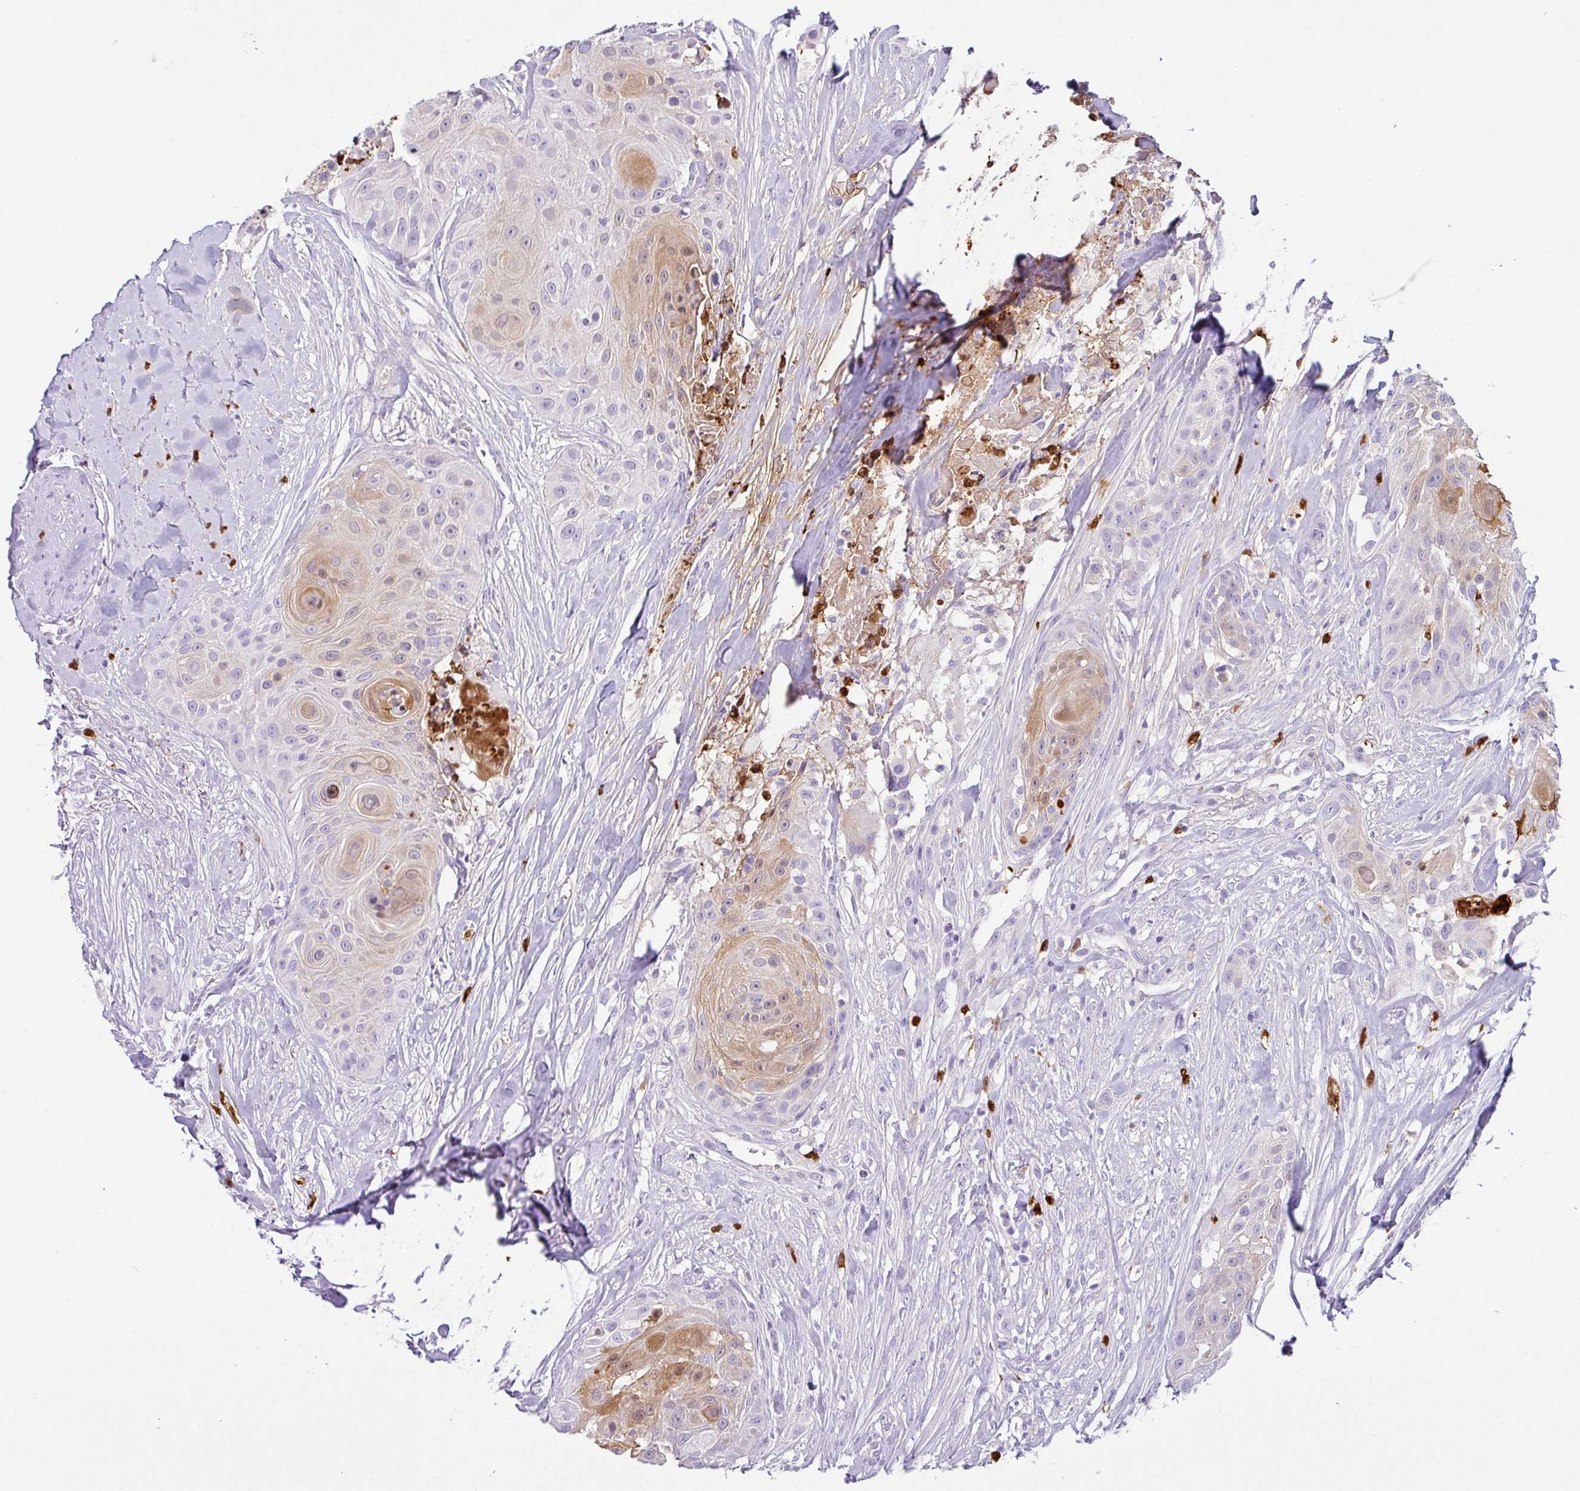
{"staining": {"intensity": "moderate", "quantity": "<25%", "location": "cytoplasmic/membranous,nuclear"}, "tissue": "head and neck cancer", "cell_type": "Tumor cells", "image_type": "cancer", "snomed": [{"axis": "morphology", "description": "Squamous cell carcinoma, NOS"}, {"axis": "topography", "description": "Head-Neck"}], "caption": "High-magnification brightfield microscopy of head and neck cancer stained with DAB (3,3'-diaminobenzidine) (brown) and counterstained with hematoxylin (blue). tumor cells exhibit moderate cytoplasmic/membranous and nuclear positivity is identified in approximately<25% of cells.", "gene": "SH2D3C", "patient": {"sex": "male", "age": 83}}